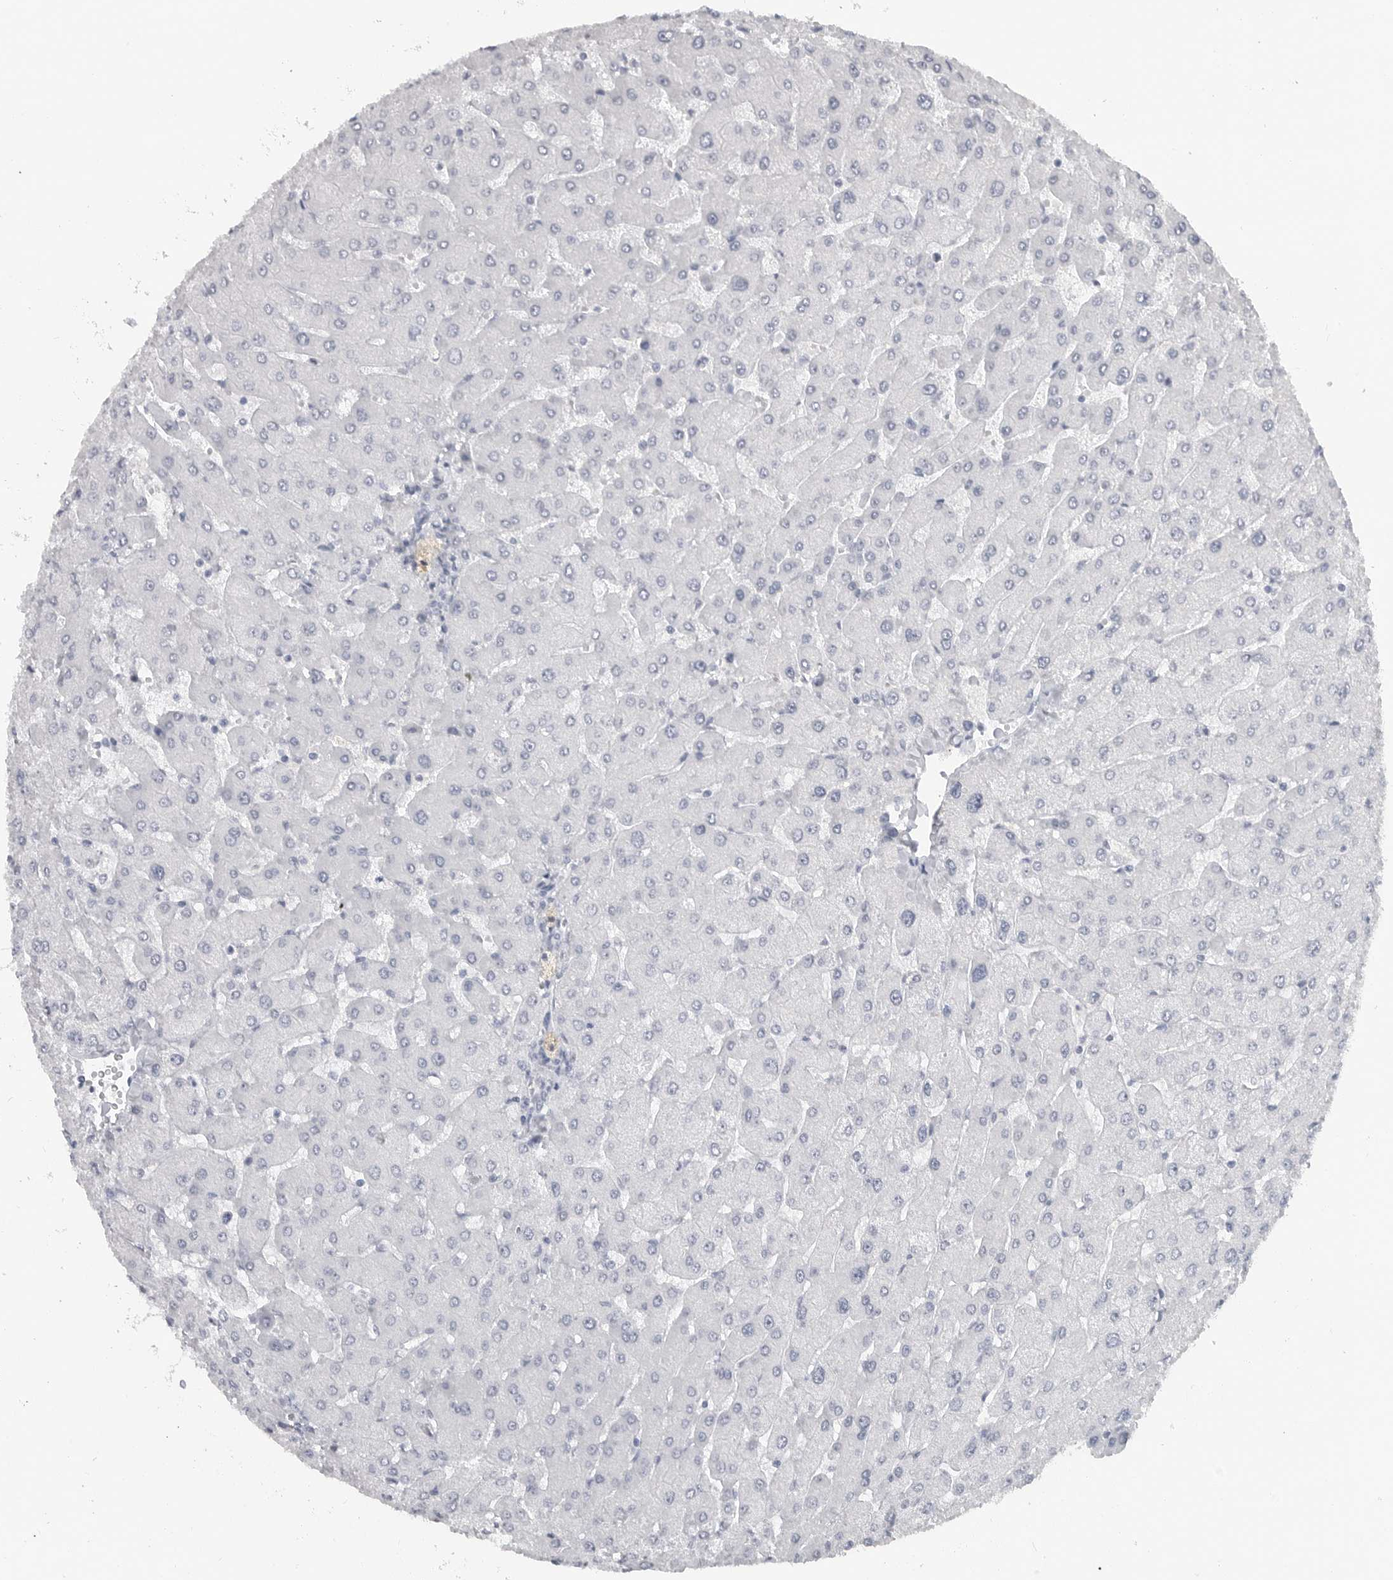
{"staining": {"intensity": "negative", "quantity": "none", "location": "none"}, "tissue": "liver", "cell_type": "Cholangiocytes", "image_type": "normal", "snomed": [{"axis": "morphology", "description": "Normal tissue, NOS"}, {"axis": "topography", "description": "Liver"}], "caption": "Immunohistochemistry micrograph of unremarkable liver: human liver stained with DAB demonstrates no significant protein positivity in cholangiocytes.", "gene": "LY6D", "patient": {"sex": "male", "age": 55}}